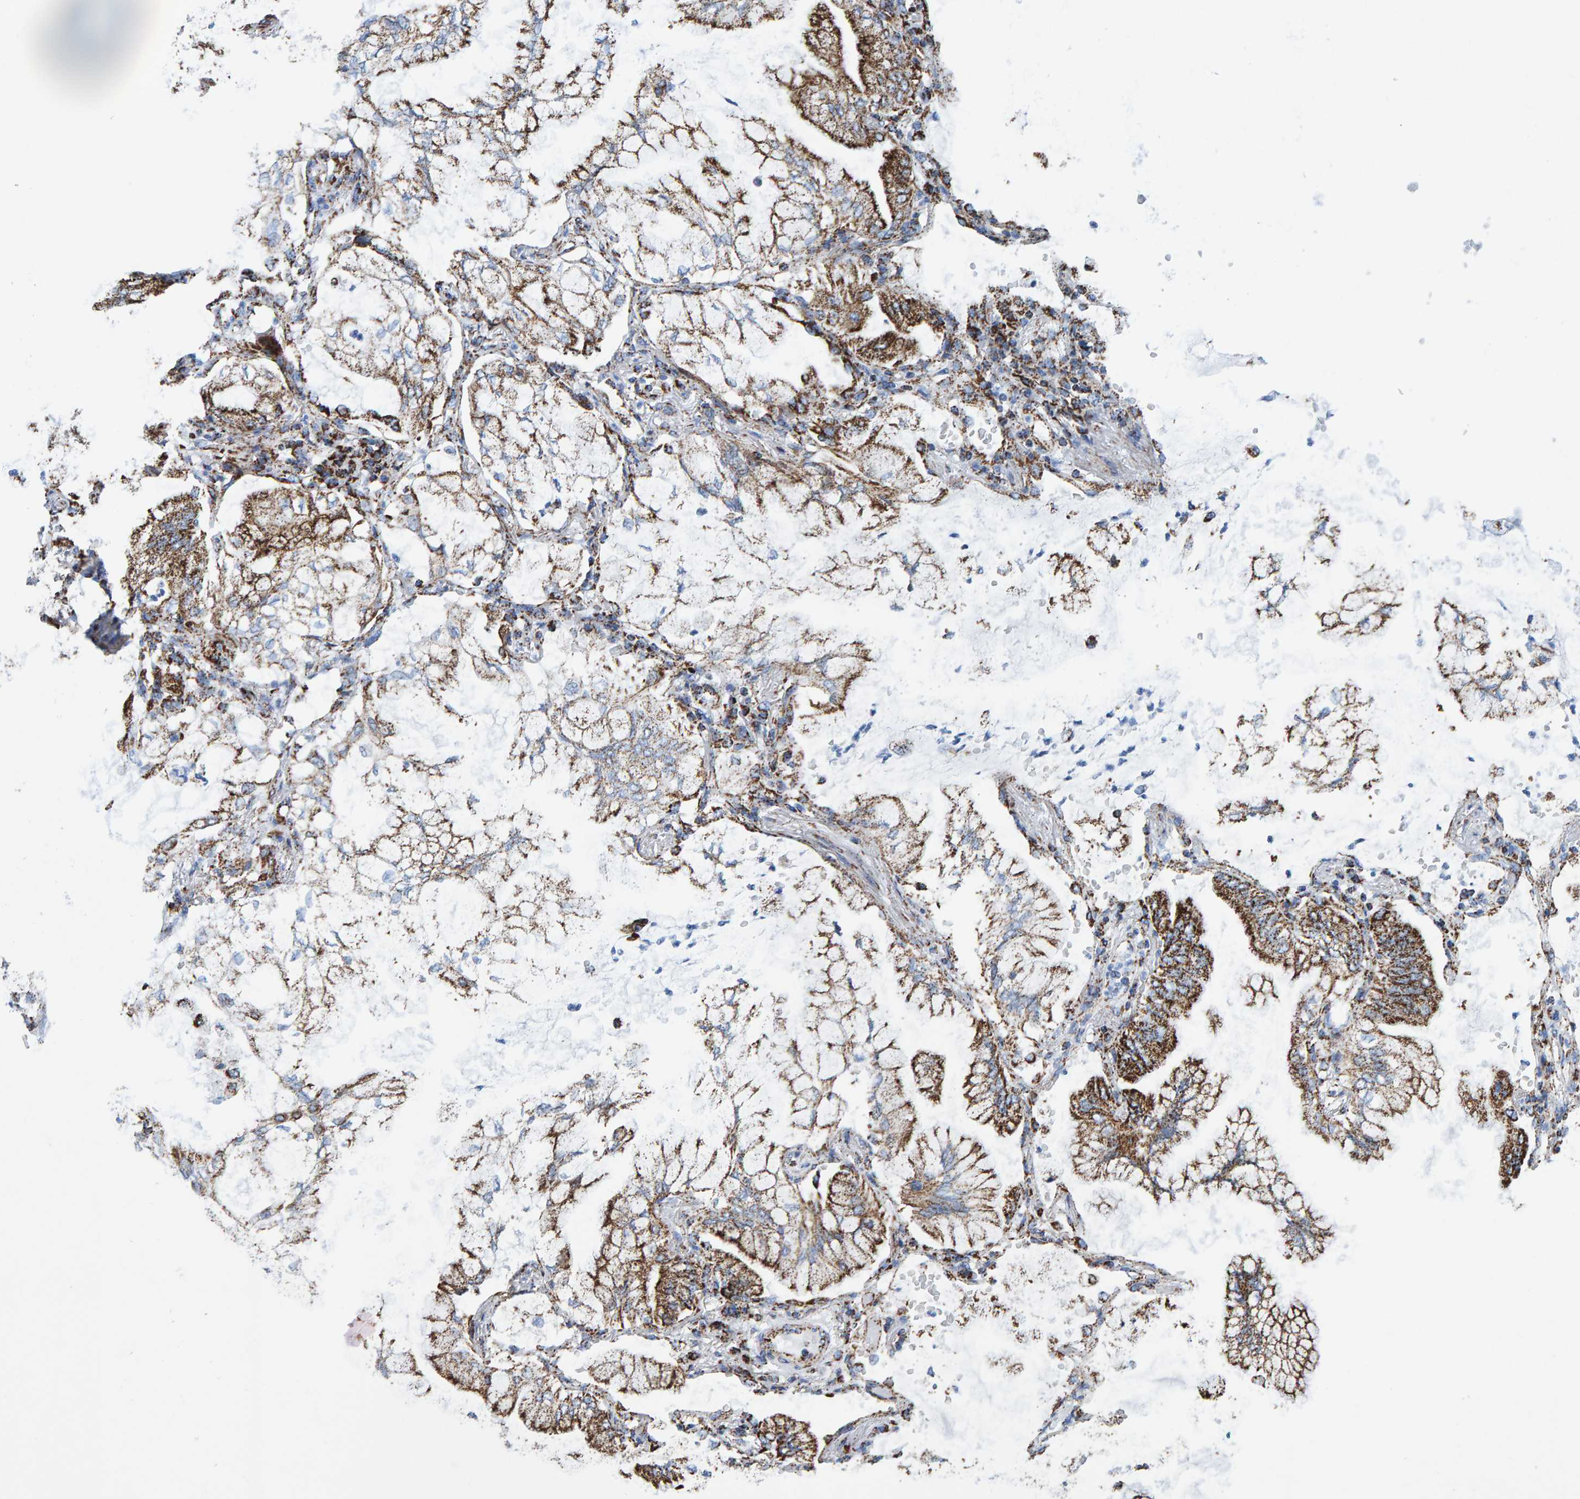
{"staining": {"intensity": "moderate", "quantity": ">75%", "location": "cytoplasmic/membranous"}, "tissue": "lung cancer", "cell_type": "Tumor cells", "image_type": "cancer", "snomed": [{"axis": "morphology", "description": "Adenocarcinoma, NOS"}, {"axis": "topography", "description": "Lung"}], "caption": "The photomicrograph shows a brown stain indicating the presence of a protein in the cytoplasmic/membranous of tumor cells in adenocarcinoma (lung).", "gene": "ENSG00000262660", "patient": {"sex": "female", "age": 70}}